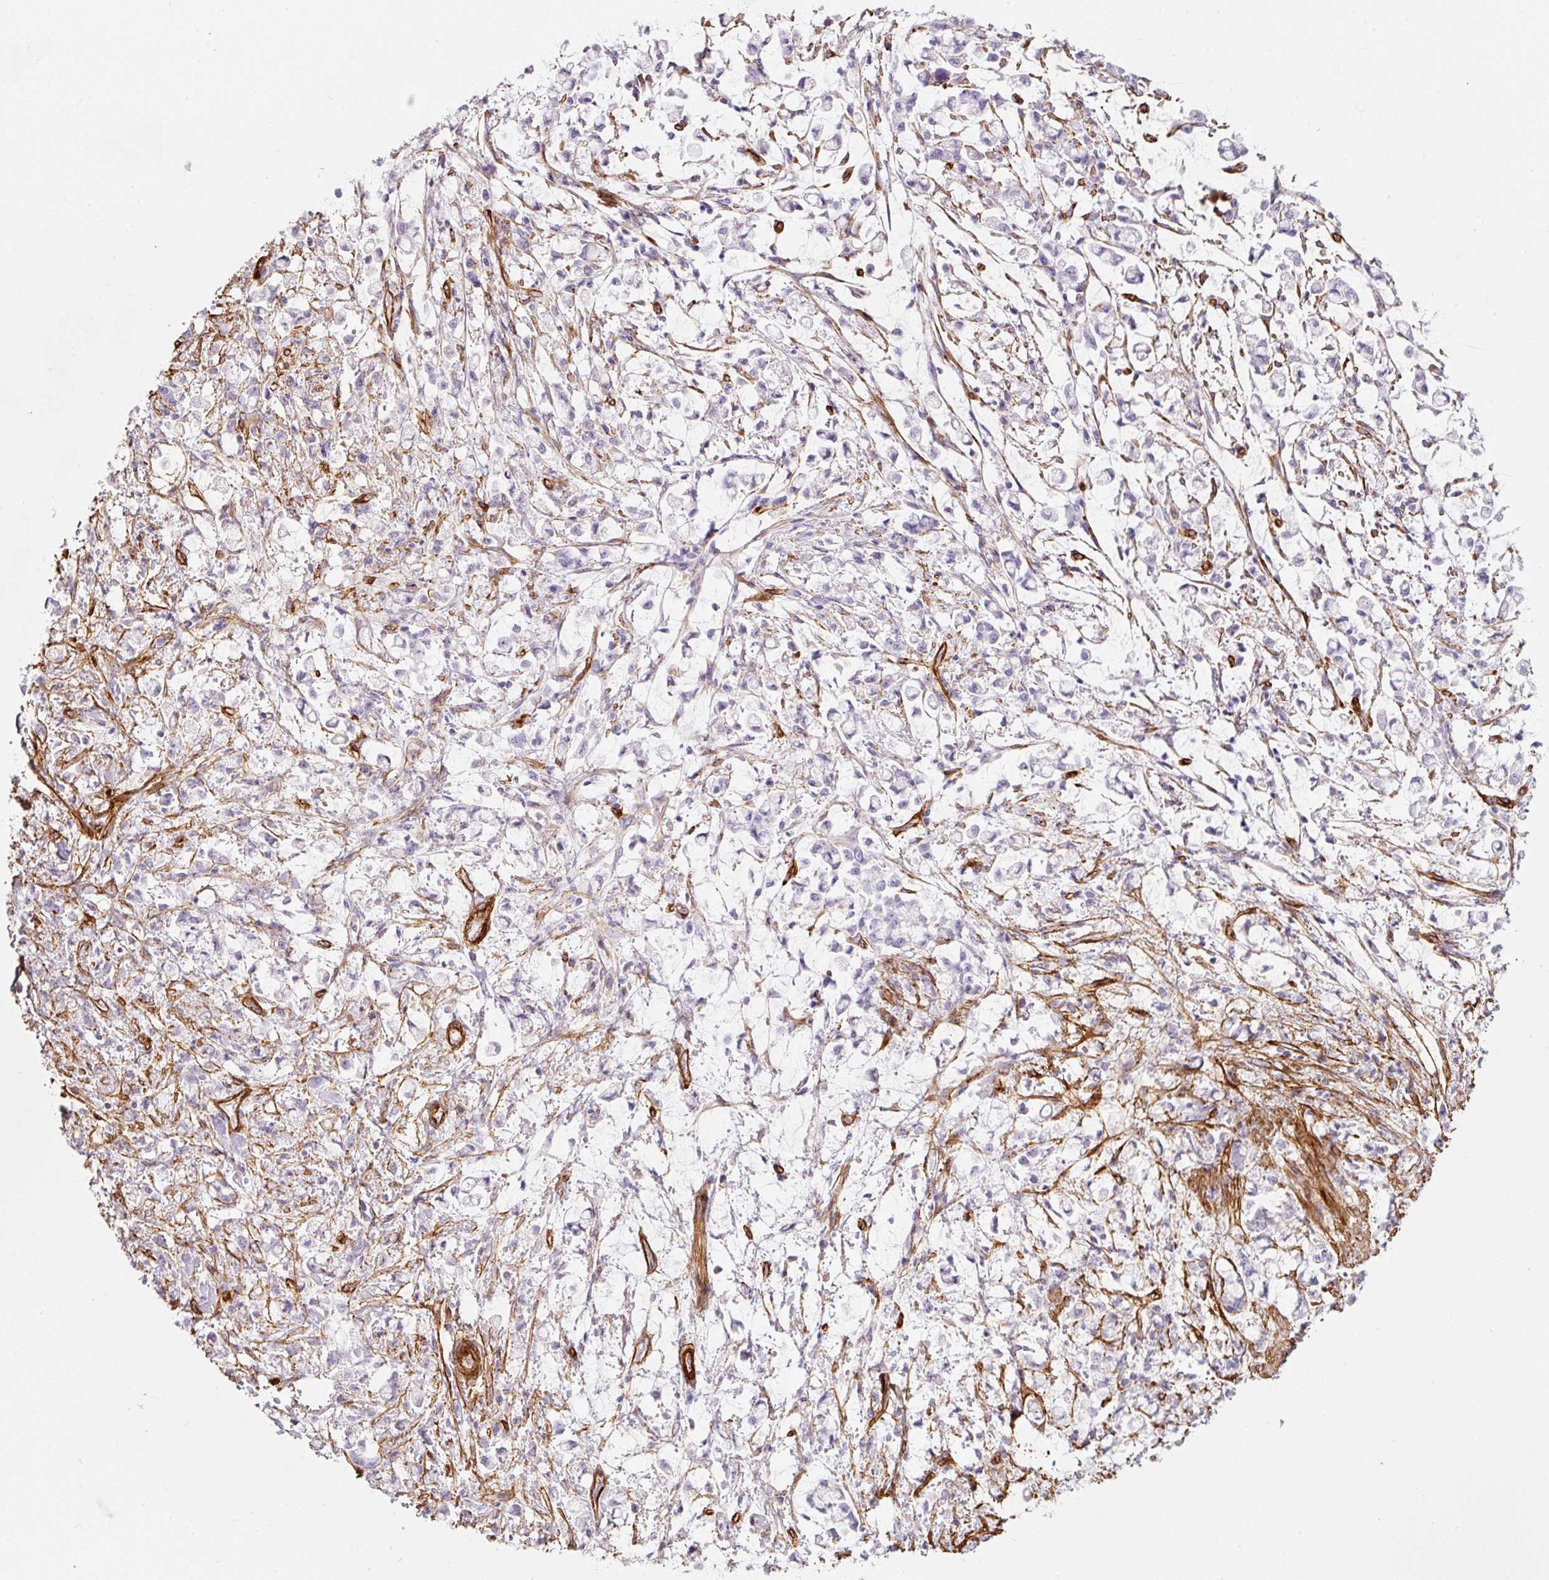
{"staining": {"intensity": "negative", "quantity": "none", "location": "none"}, "tissue": "stomach cancer", "cell_type": "Tumor cells", "image_type": "cancer", "snomed": [{"axis": "morphology", "description": "Adenocarcinoma, NOS"}, {"axis": "topography", "description": "Stomach"}], "caption": "Photomicrograph shows no protein expression in tumor cells of stomach cancer (adenocarcinoma) tissue.", "gene": "LOXL4", "patient": {"sex": "female", "age": 60}}